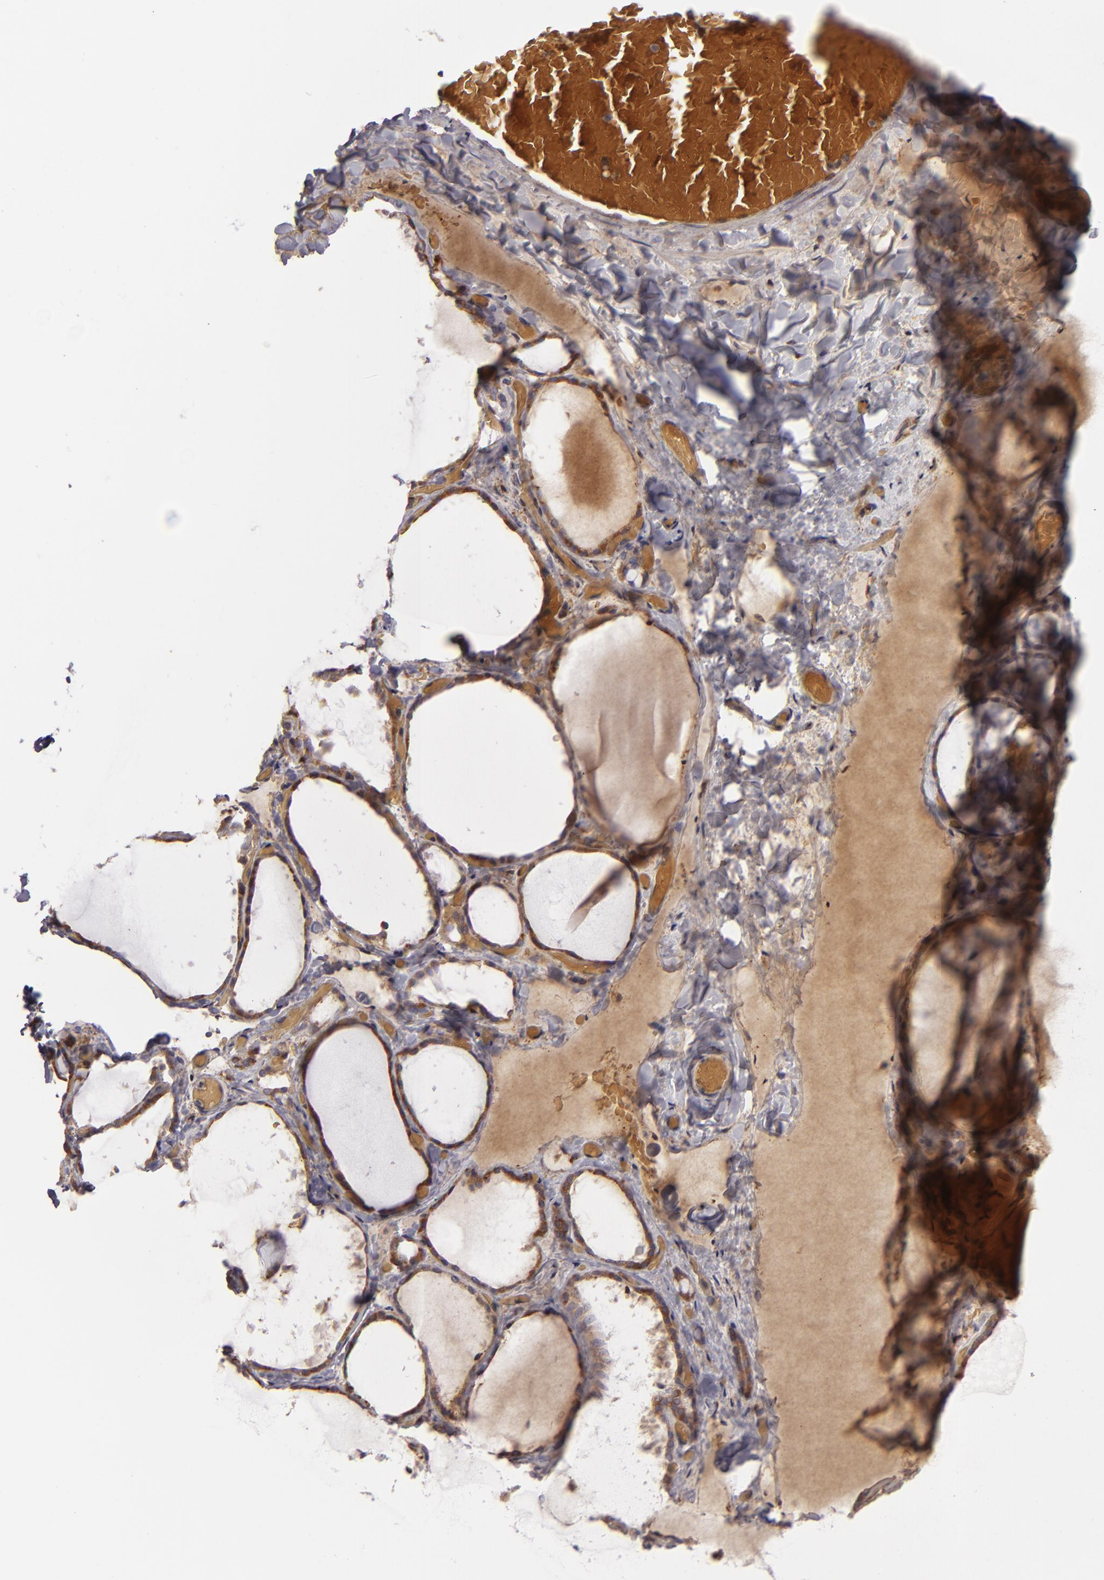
{"staining": {"intensity": "moderate", "quantity": ">75%", "location": "cytoplasmic/membranous"}, "tissue": "thyroid gland", "cell_type": "Glandular cells", "image_type": "normal", "snomed": [{"axis": "morphology", "description": "Normal tissue, NOS"}, {"axis": "topography", "description": "Thyroid gland"}], "caption": "Immunohistochemistry of normal thyroid gland displays medium levels of moderate cytoplasmic/membranous staining in approximately >75% of glandular cells. (brown staining indicates protein expression, while blue staining denotes nuclei).", "gene": "CFB", "patient": {"sex": "female", "age": 22}}